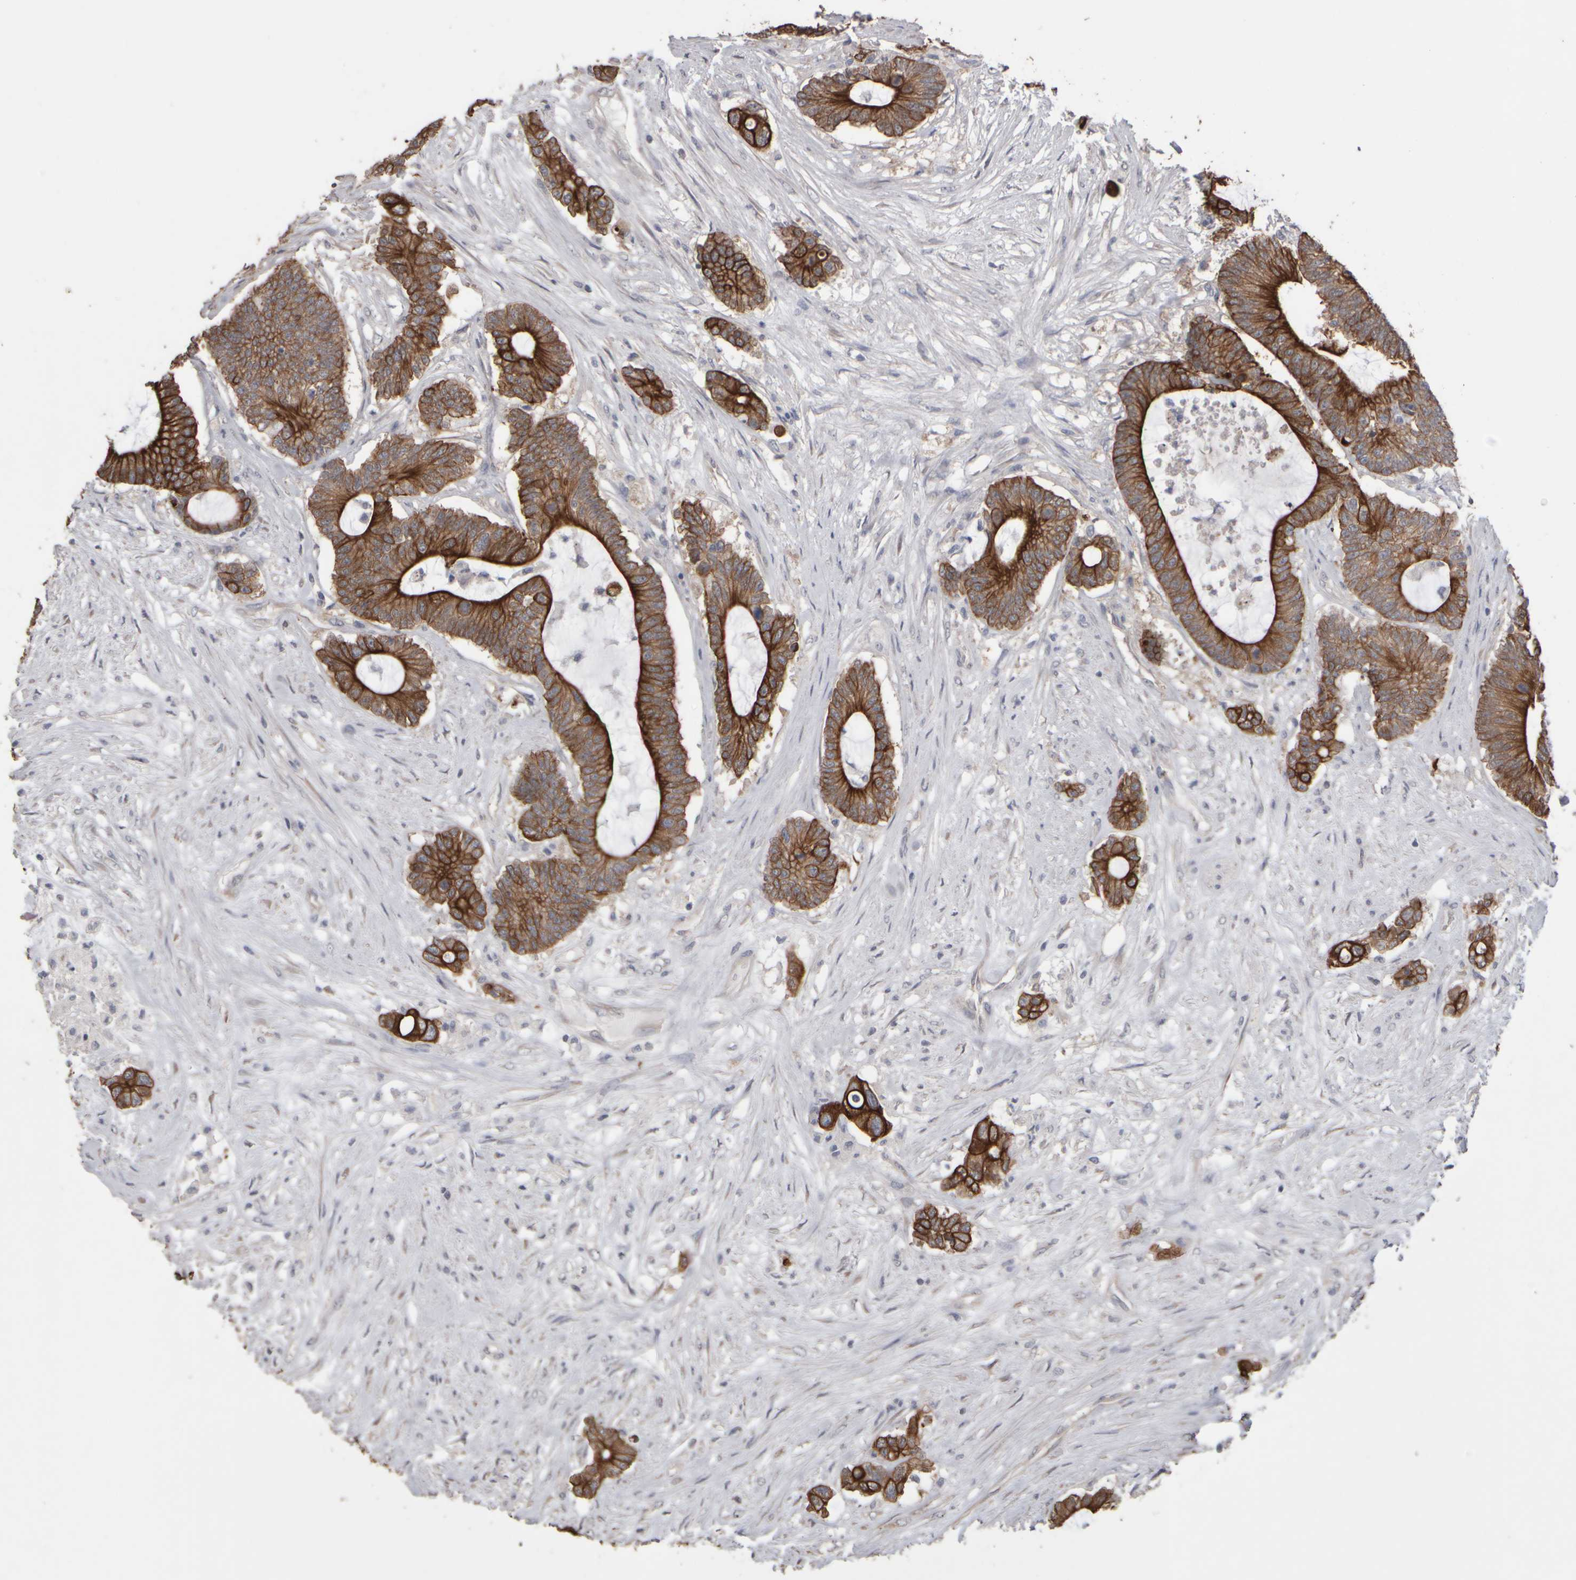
{"staining": {"intensity": "strong", "quantity": ">75%", "location": "cytoplasmic/membranous"}, "tissue": "colorectal cancer", "cell_type": "Tumor cells", "image_type": "cancer", "snomed": [{"axis": "morphology", "description": "Adenocarcinoma, NOS"}, {"axis": "topography", "description": "Colon"}], "caption": "A brown stain labels strong cytoplasmic/membranous positivity of a protein in colorectal adenocarcinoma tumor cells.", "gene": "EPHX2", "patient": {"sex": "female", "age": 84}}